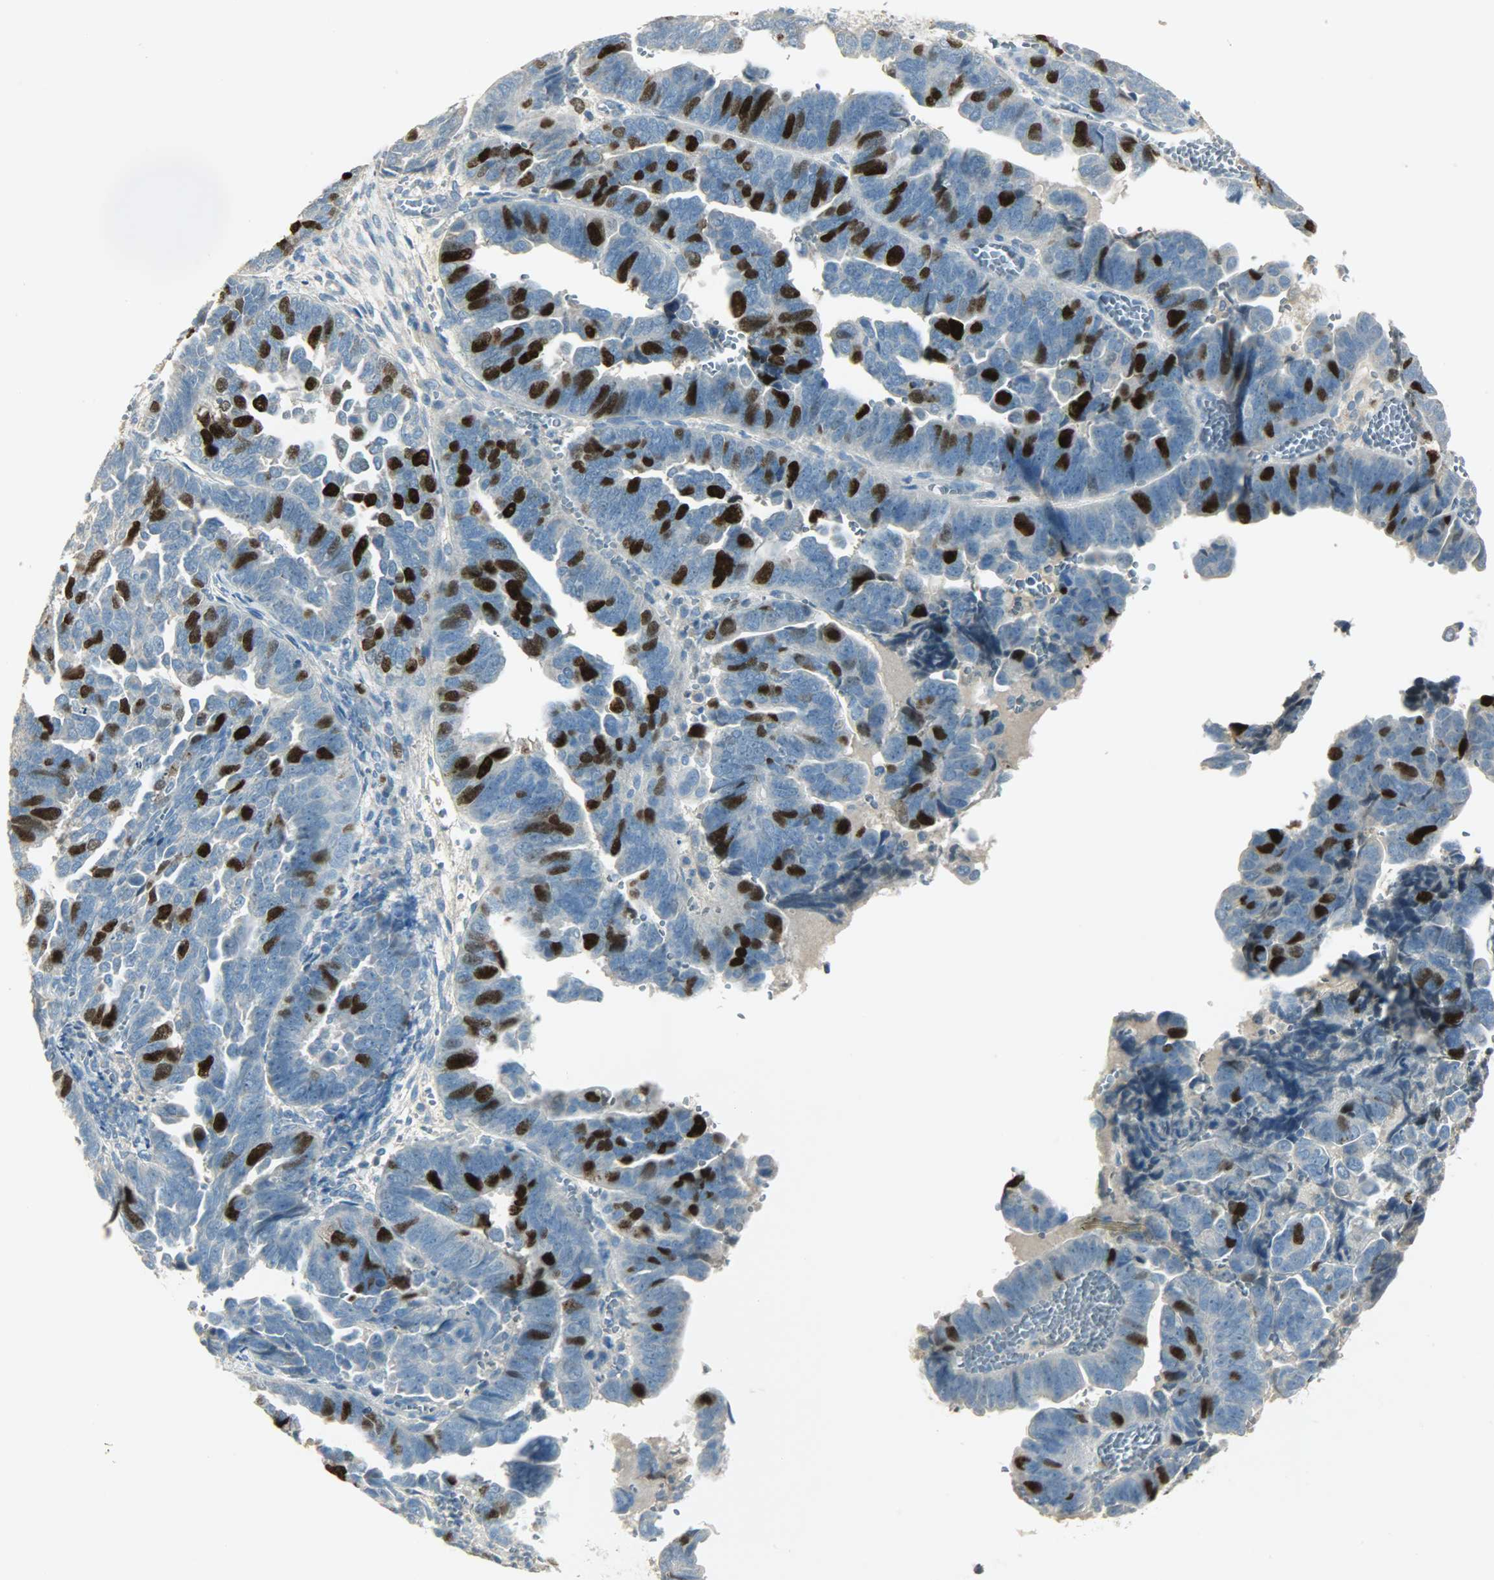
{"staining": {"intensity": "strong", "quantity": "<25%", "location": "nuclear"}, "tissue": "endometrial cancer", "cell_type": "Tumor cells", "image_type": "cancer", "snomed": [{"axis": "morphology", "description": "Adenocarcinoma, NOS"}, {"axis": "topography", "description": "Endometrium"}], "caption": "High-power microscopy captured an IHC histopathology image of endometrial cancer, revealing strong nuclear expression in about <25% of tumor cells.", "gene": "TPX2", "patient": {"sex": "female", "age": 75}}